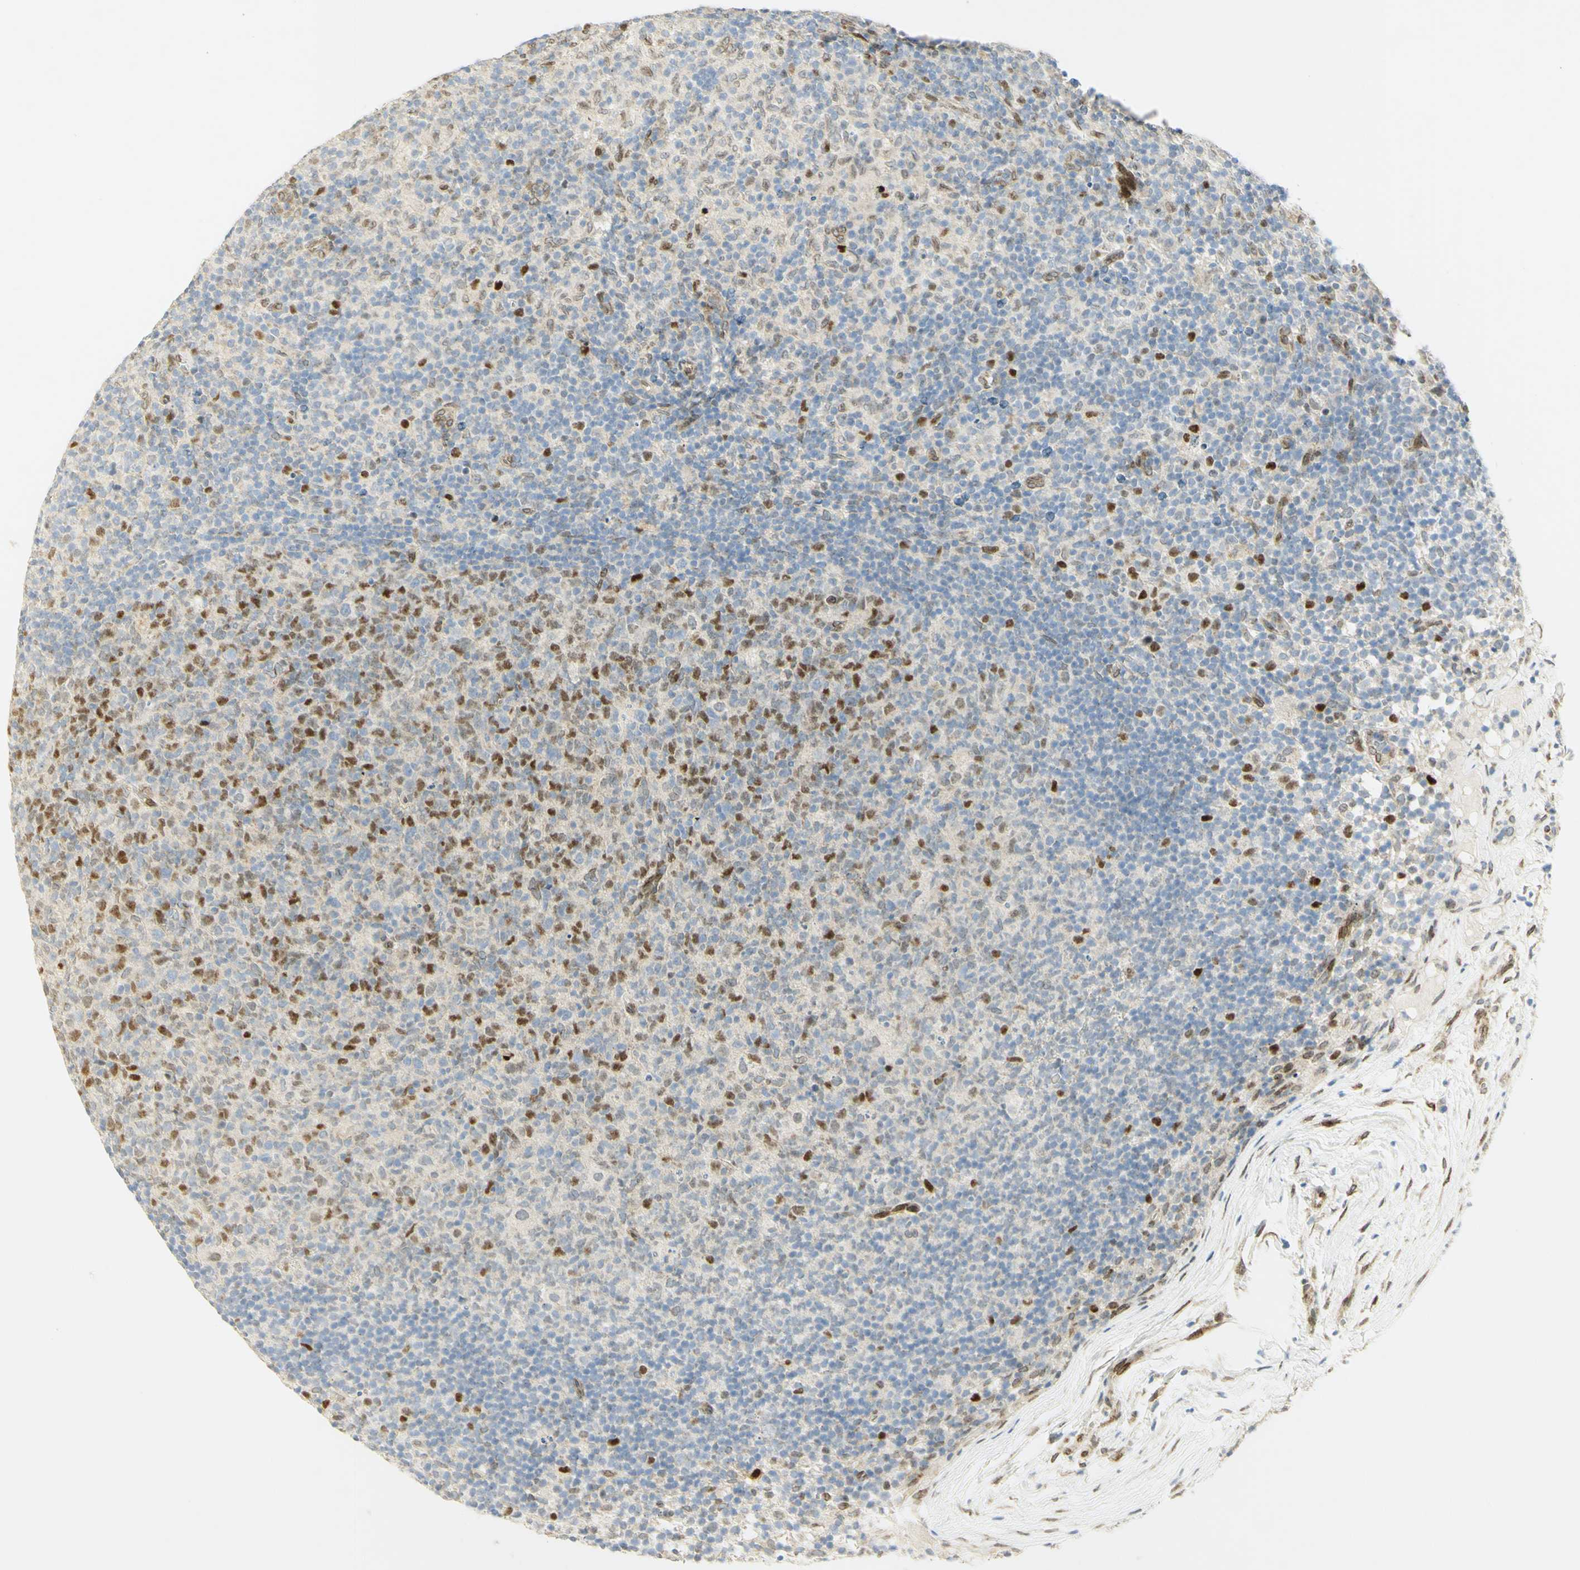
{"staining": {"intensity": "strong", "quantity": "25%-75%", "location": "nuclear"}, "tissue": "lymph node", "cell_type": "Germinal center cells", "image_type": "normal", "snomed": [{"axis": "morphology", "description": "Normal tissue, NOS"}, {"axis": "morphology", "description": "Inflammation, NOS"}, {"axis": "topography", "description": "Lymph node"}], "caption": "Lymph node stained with a brown dye displays strong nuclear positive expression in approximately 25%-75% of germinal center cells.", "gene": "E2F1", "patient": {"sex": "male", "age": 55}}